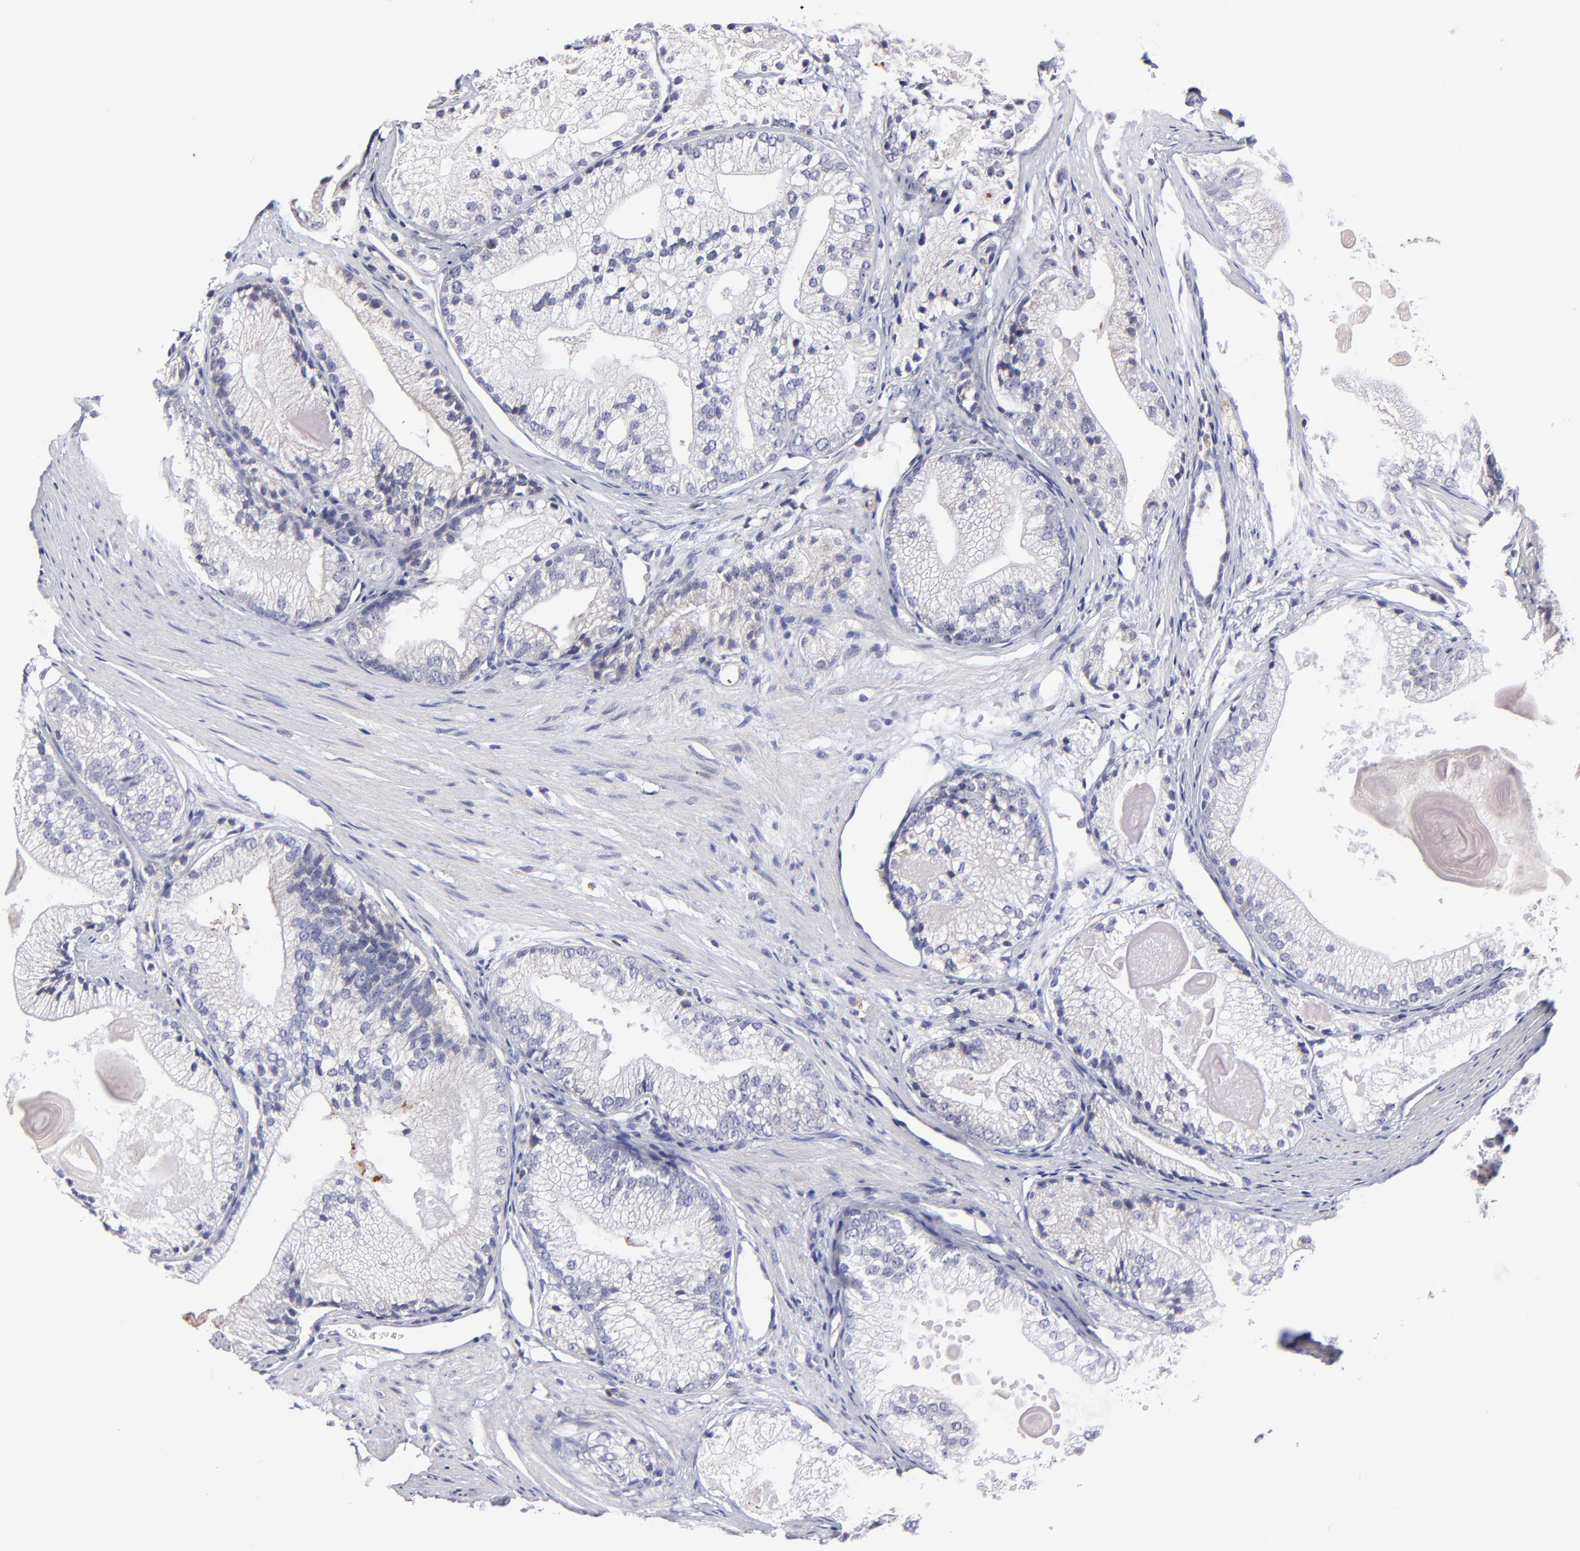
{"staining": {"intensity": "negative", "quantity": "none", "location": "none"}, "tissue": "prostate cancer", "cell_type": "Tumor cells", "image_type": "cancer", "snomed": [{"axis": "morphology", "description": "Adenocarcinoma, Low grade"}, {"axis": "topography", "description": "Prostate"}], "caption": "The image shows no staining of tumor cells in prostate low-grade adenocarcinoma.", "gene": "GCSAM", "patient": {"sex": "male", "age": 69}}